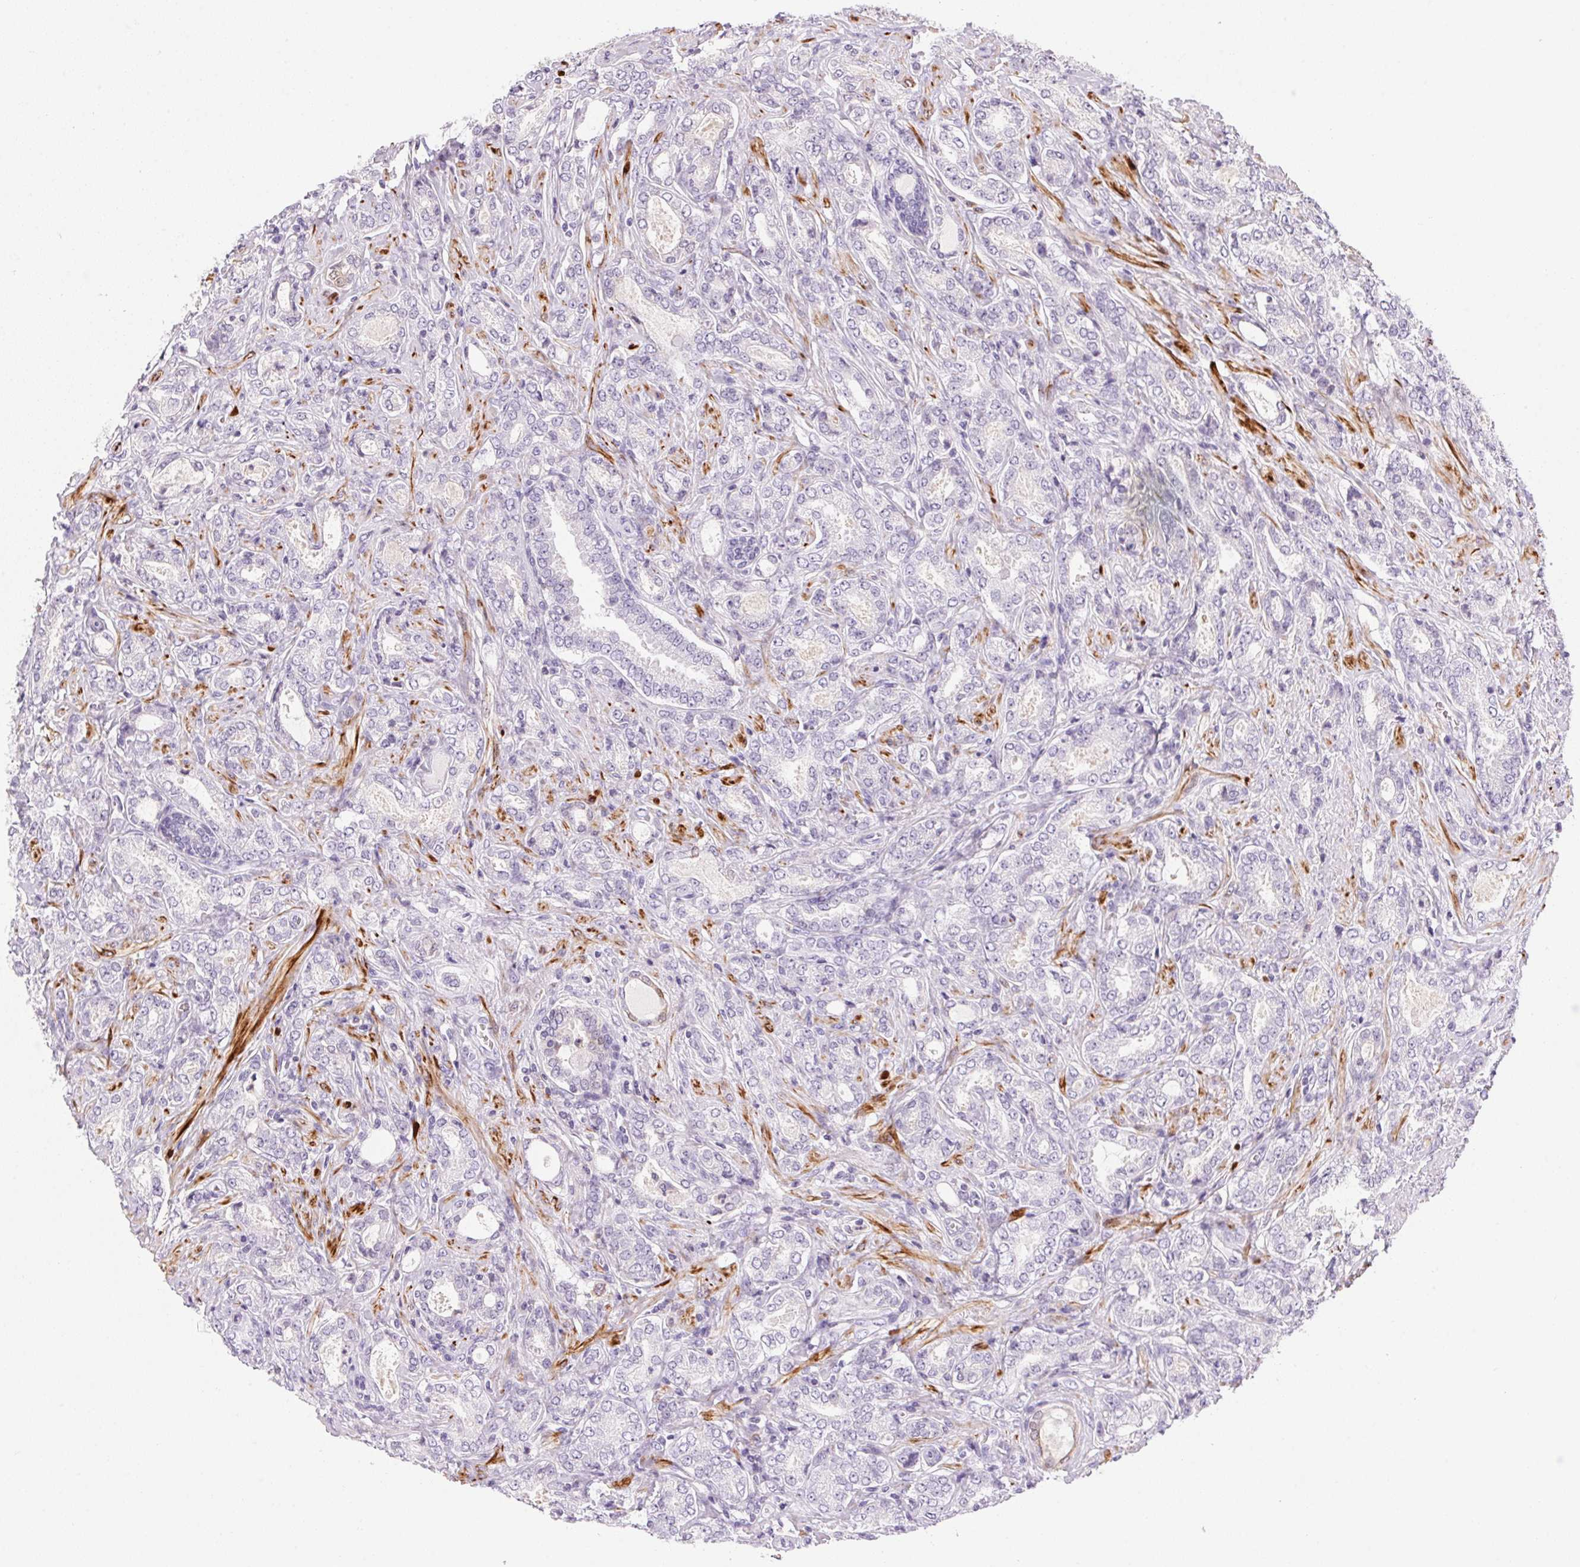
{"staining": {"intensity": "negative", "quantity": "none", "location": "none"}, "tissue": "prostate cancer", "cell_type": "Tumor cells", "image_type": "cancer", "snomed": [{"axis": "morphology", "description": "Adenocarcinoma, NOS"}, {"axis": "topography", "description": "Prostate"}], "caption": "This histopathology image is of prostate cancer stained with immunohistochemistry (IHC) to label a protein in brown with the nuclei are counter-stained blue. There is no staining in tumor cells.", "gene": "ECPAS", "patient": {"sex": "male", "age": 64}}